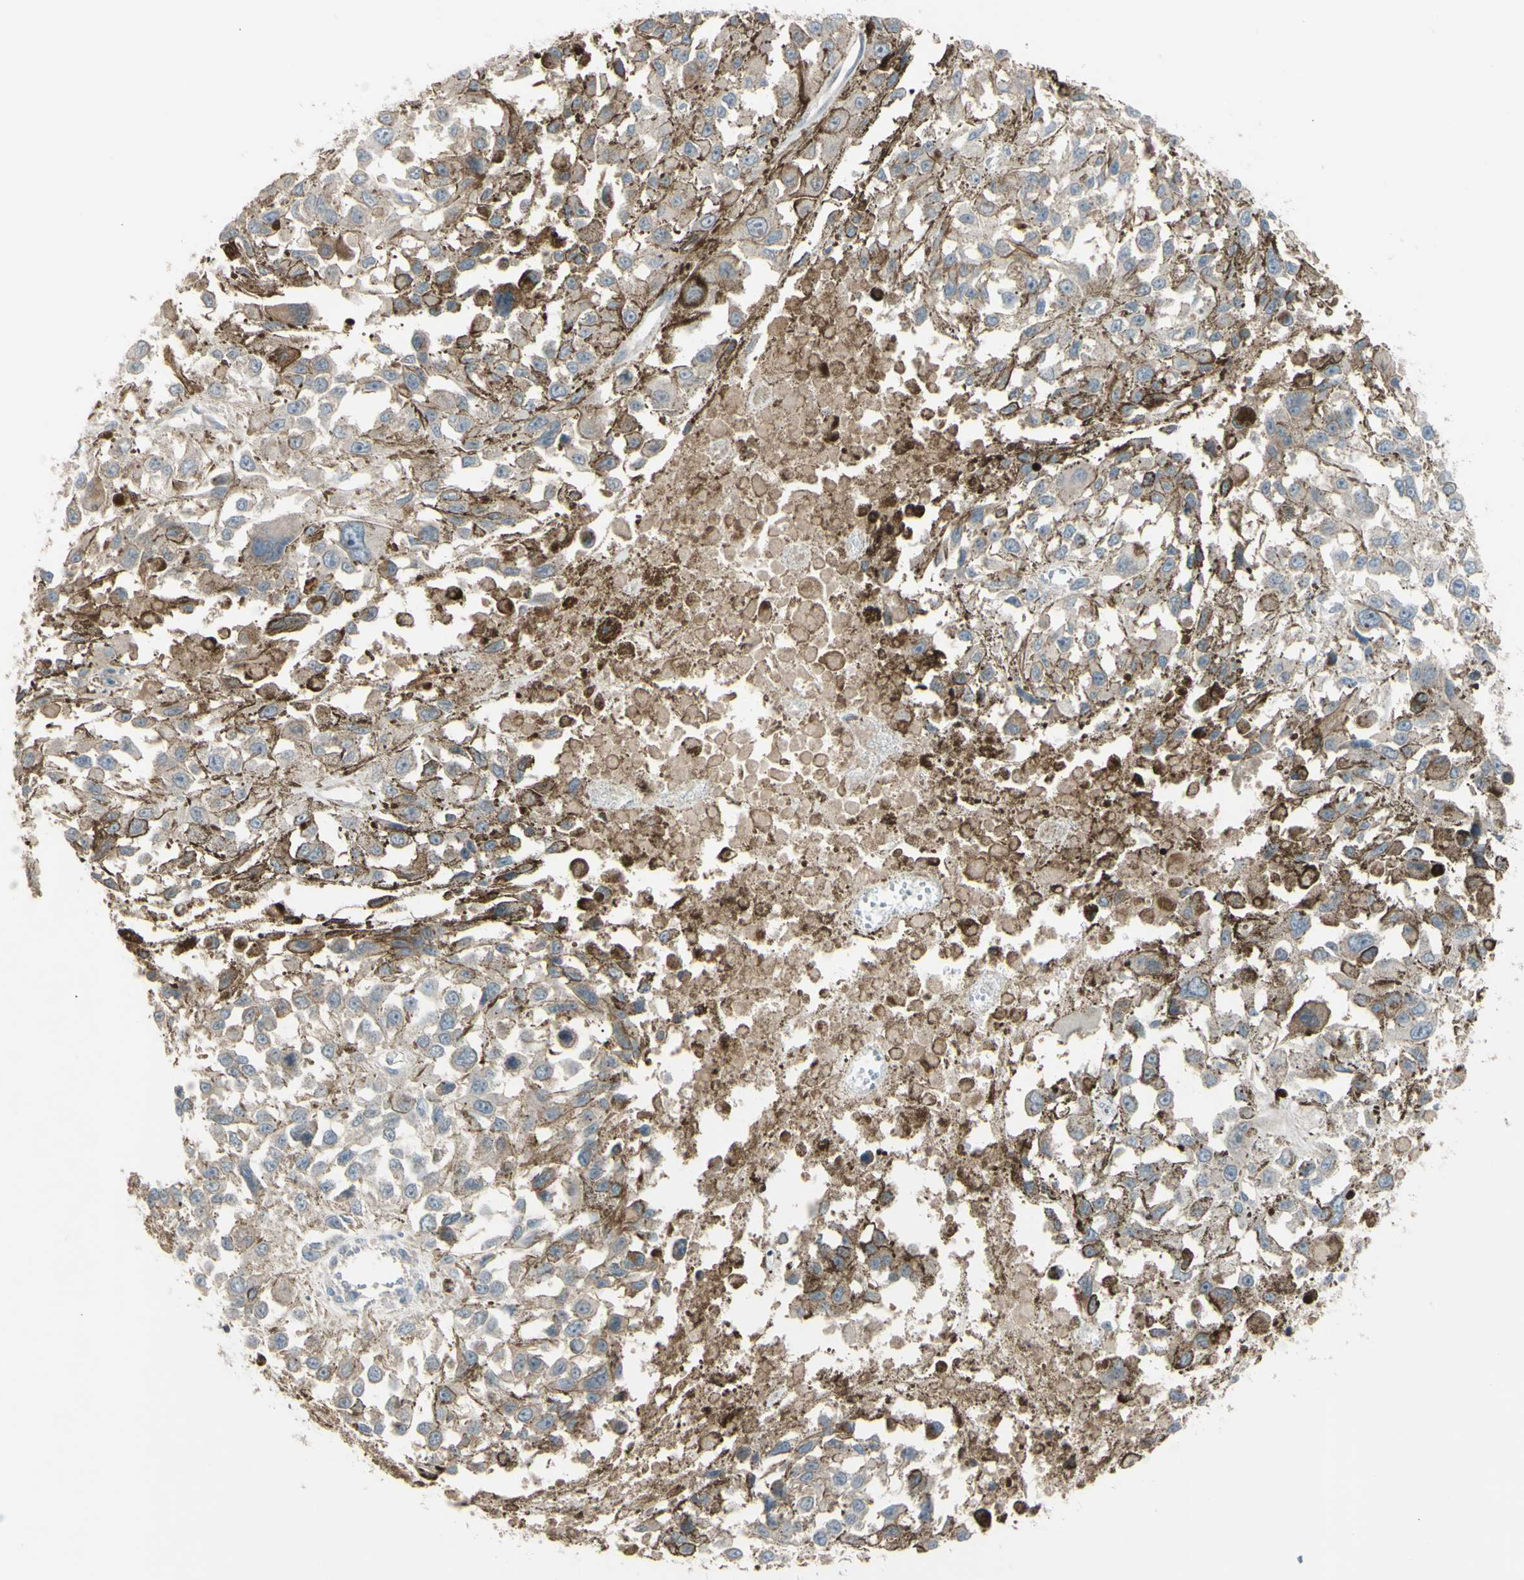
{"staining": {"intensity": "weak", "quantity": "25%-75%", "location": "cytoplasmic/membranous"}, "tissue": "melanoma", "cell_type": "Tumor cells", "image_type": "cancer", "snomed": [{"axis": "morphology", "description": "Malignant melanoma, Metastatic site"}, {"axis": "topography", "description": "Lymph node"}], "caption": "Melanoma was stained to show a protein in brown. There is low levels of weak cytoplasmic/membranous expression in about 25%-75% of tumor cells.", "gene": "AFP", "patient": {"sex": "male", "age": 59}}